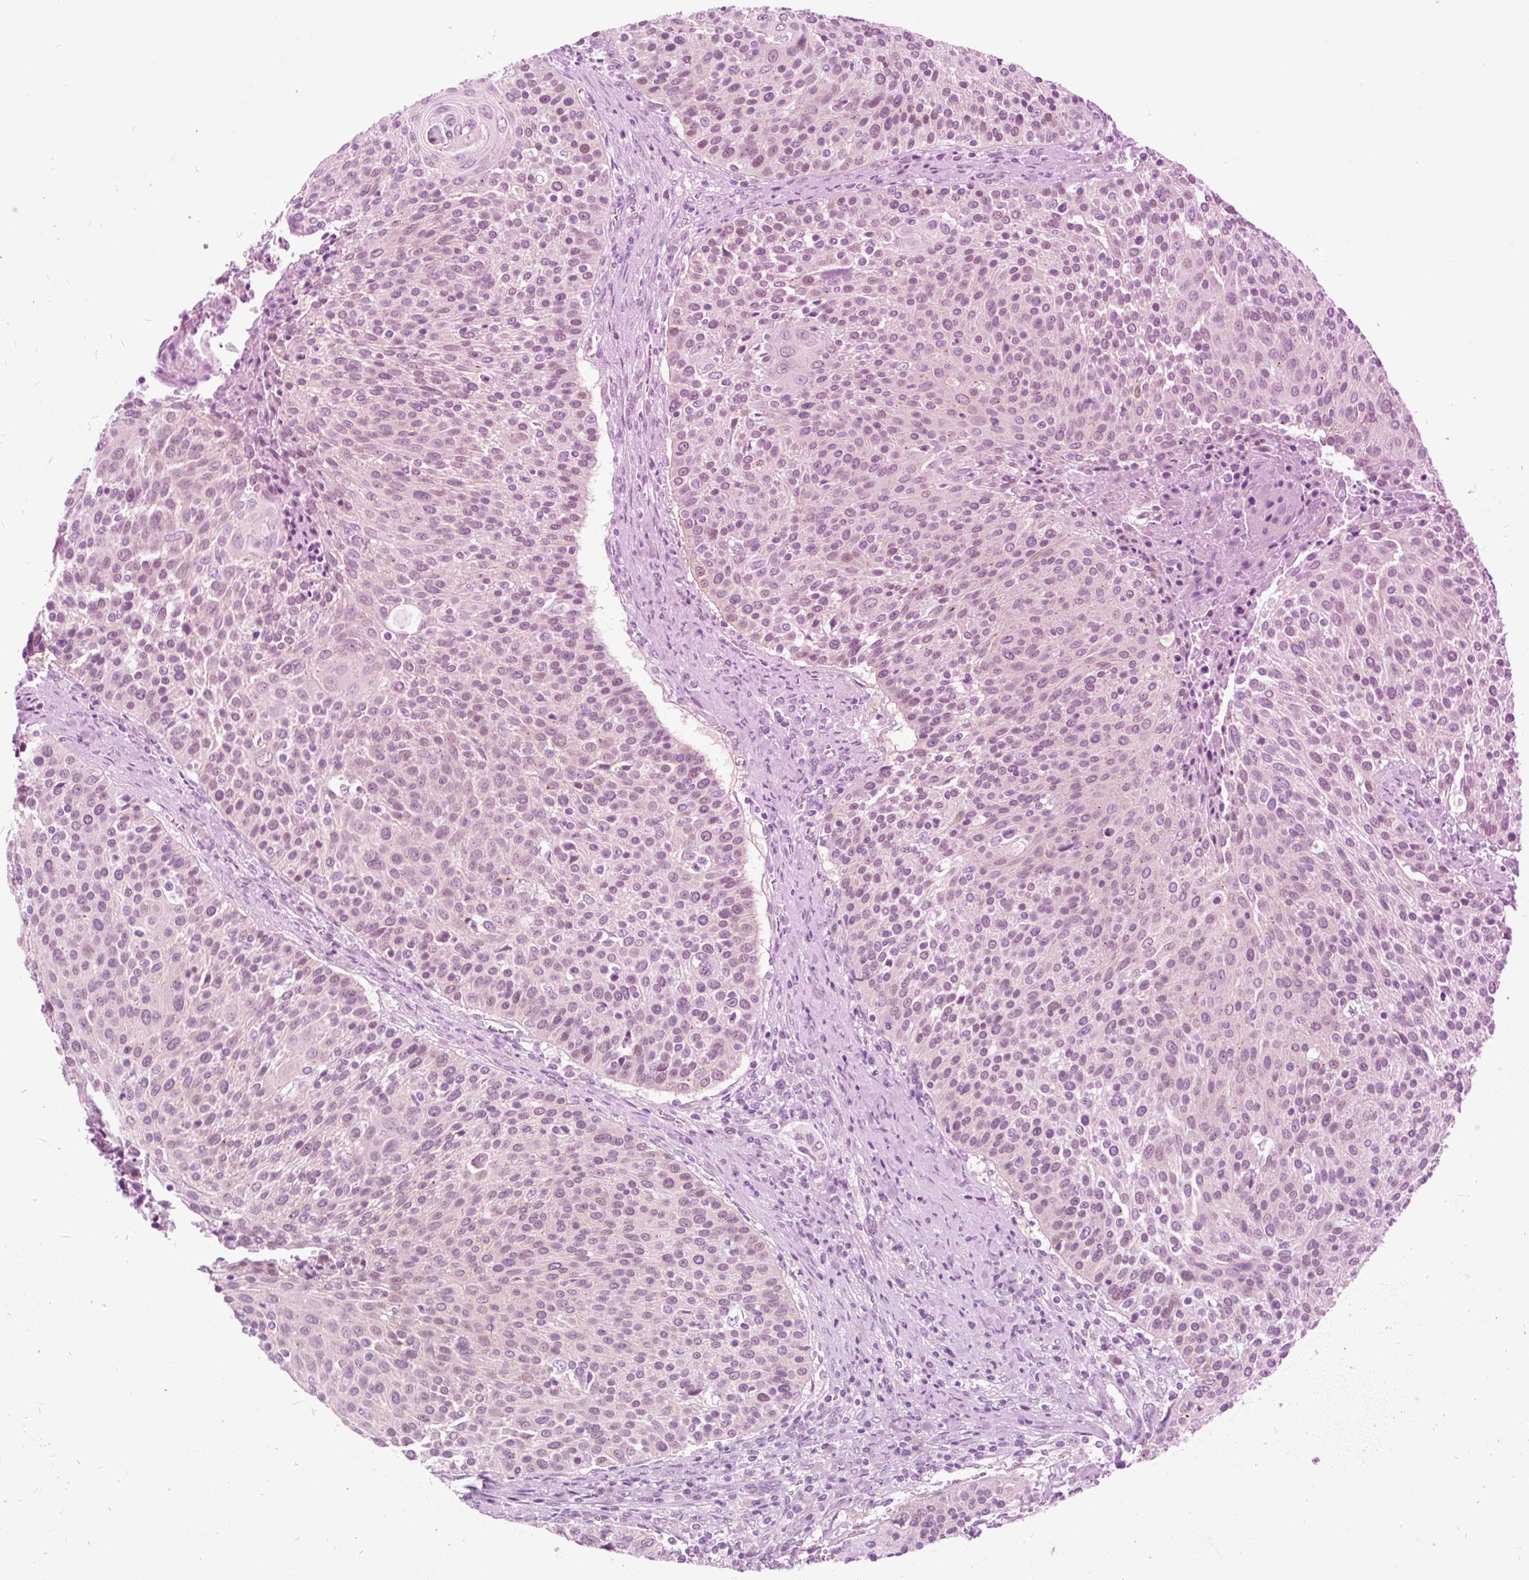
{"staining": {"intensity": "weak", "quantity": ">75%", "location": "nuclear"}, "tissue": "cervical cancer", "cell_type": "Tumor cells", "image_type": "cancer", "snomed": [{"axis": "morphology", "description": "Squamous cell carcinoma, NOS"}, {"axis": "topography", "description": "Cervix"}], "caption": "Squamous cell carcinoma (cervical) tissue displays weak nuclear staining in approximately >75% of tumor cells, visualized by immunohistochemistry.", "gene": "FAM153A", "patient": {"sex": "female", "age": 31}}